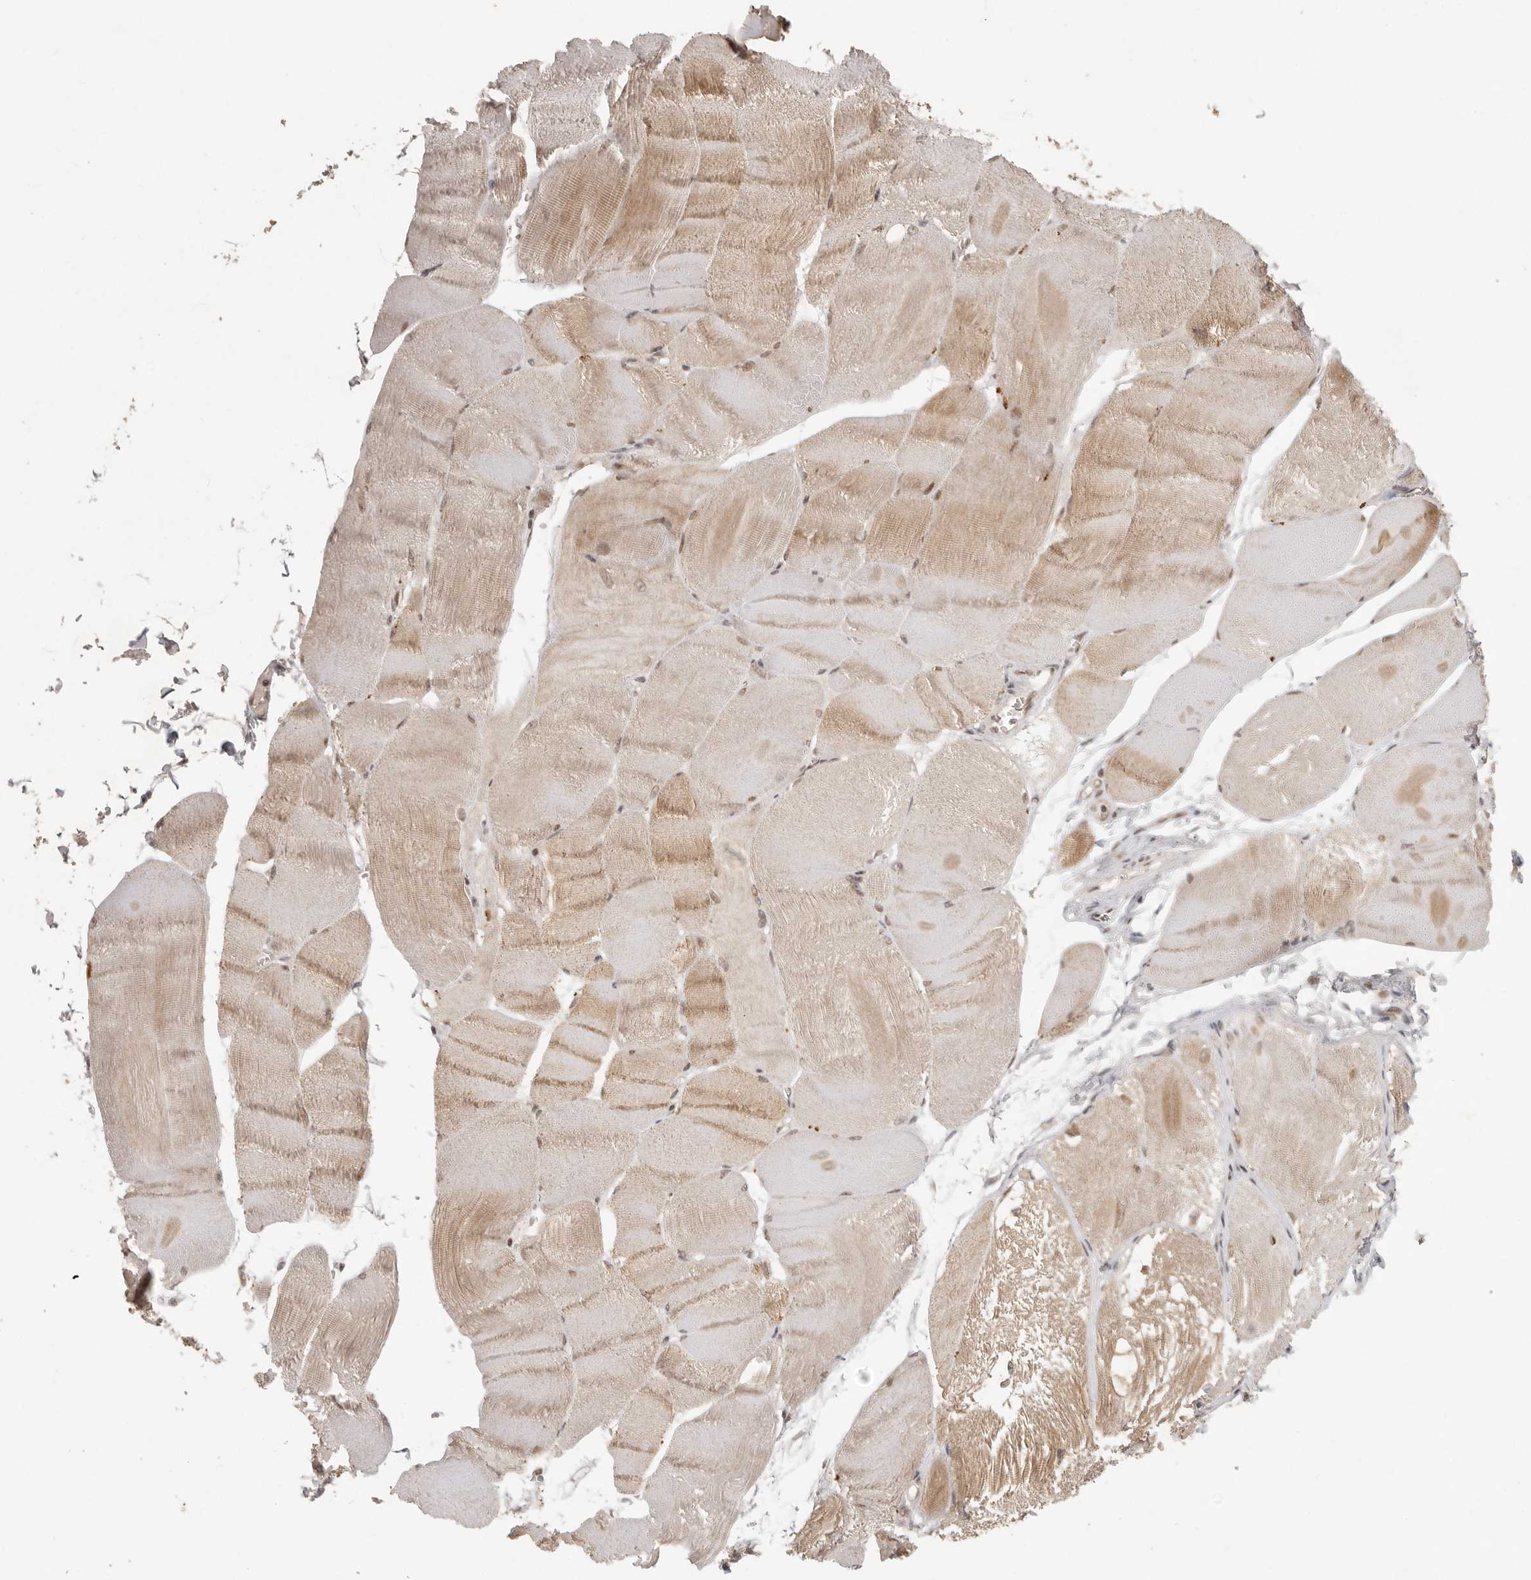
{"staining": {"intensity": "weak", "quantity": ">75%", "location": "cytoplasmic/membranous,nuclear"}, "tissue": "skeletal muscle", "cell_type": "Myocytes", "image_type": "normal", "snomed": [{"axis": "morphology", "description": "Normal tissue, NOS"}, {"axis": "morphology", "description": "Basal cell carcinoma"}, {"axis": "topography", "description": "Skeletal muscle"}], "caption": "Immunohistochemical staining of unremarkable skeletal muscle demonstrates low levels of weak cytoplasmic/membranous,nuclear staining in about >75% of myocytes. Nuclei are stained in blue.", "gene": "LRRC75A", "patient": {"sex": "female", "age": 64}}